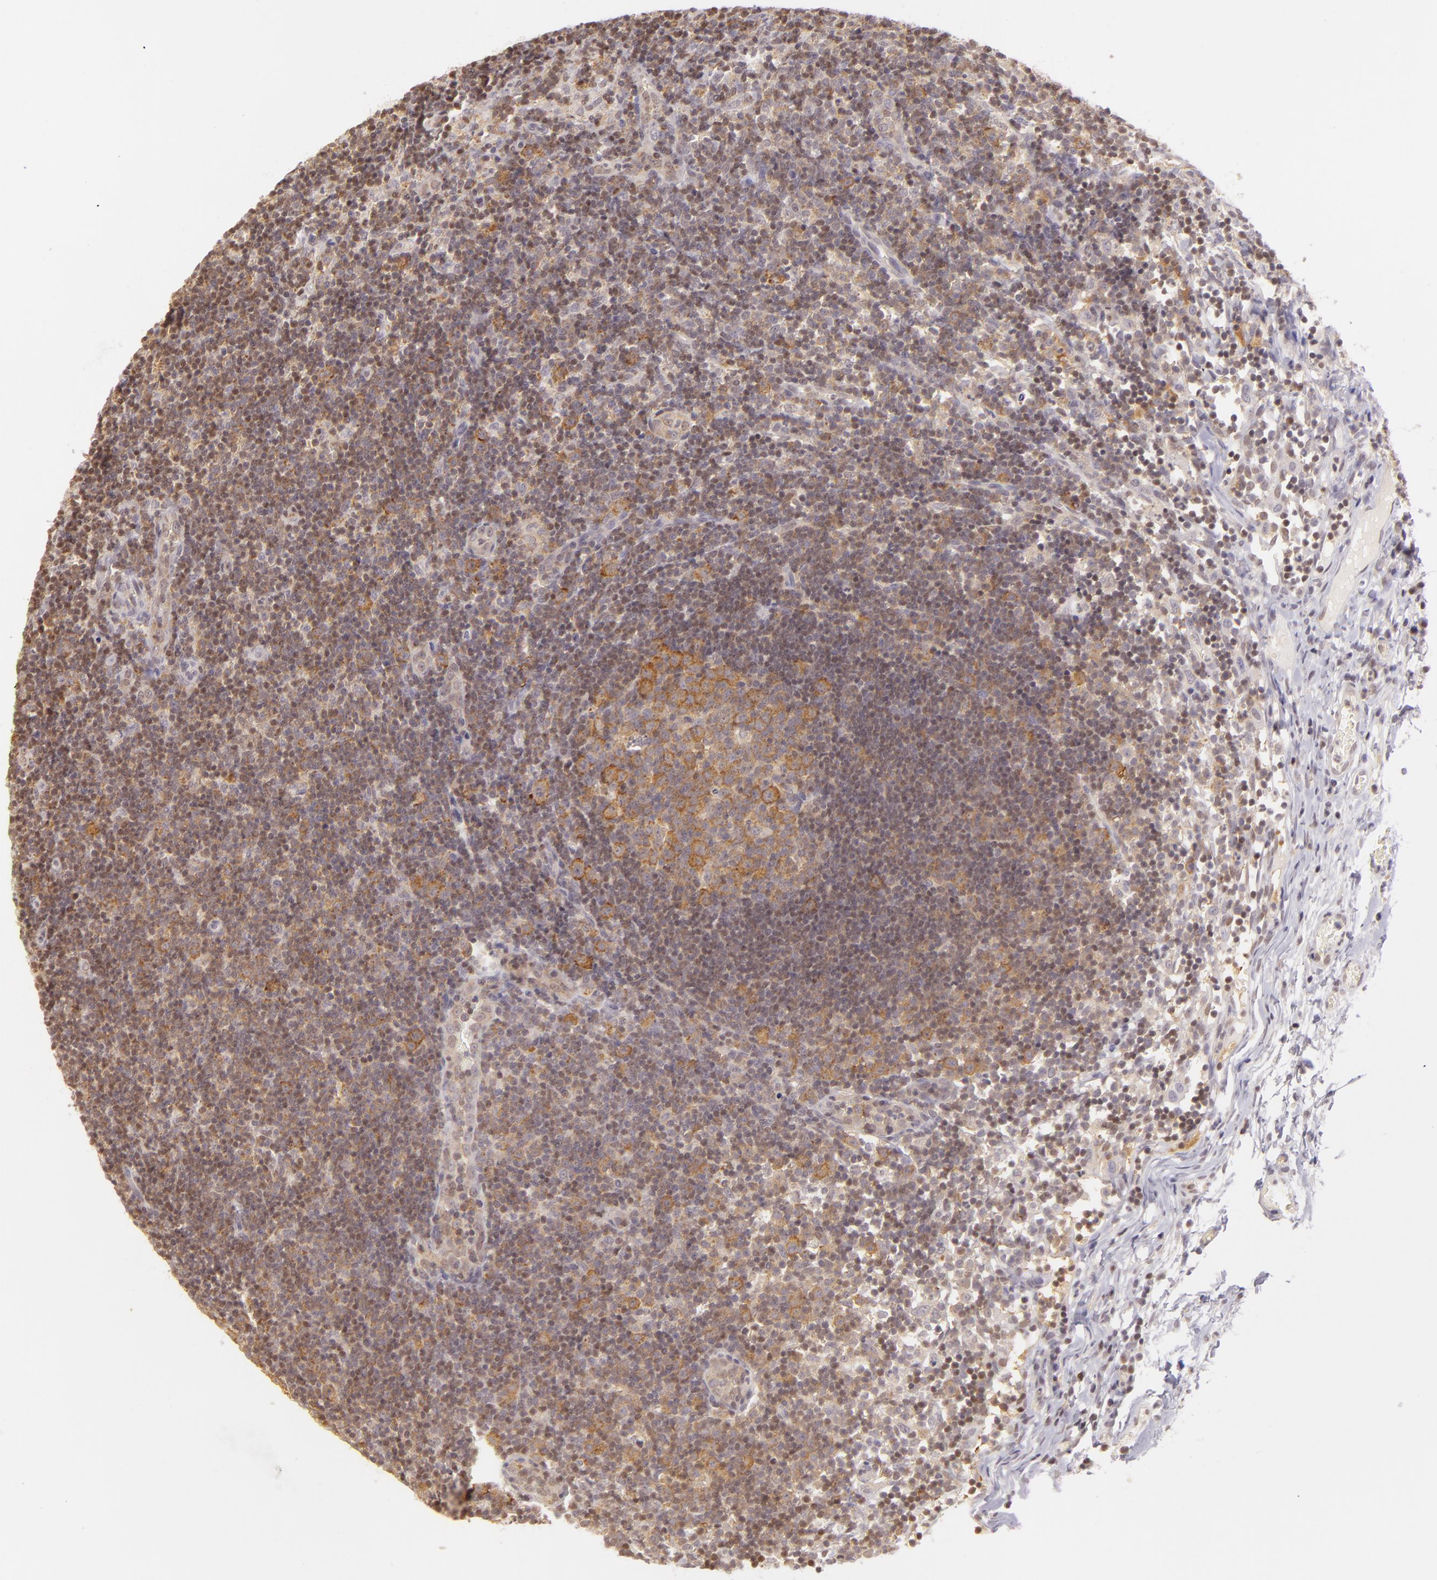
{"staining": {"intensity": "strong", "quantity": "25%-75%", "location": "cytoplasmic/membranous"}, "tissue": "lymph node", "cell_type": "Germinal center cells", "image_type": "normal", "snomed": [{"axis": "morphology", "description": "Normal tissue, NOS"}, {"axis": "morphology", "description": "Inflammation, NOS"}, {"axis": "topography", "description": "Lymph node"}, {"axis": "topography", "description": "Salivary gland"}], "caption": "Immunohistochemistry image of normal lymph node: human lymph node stained using immunohistochemistry (IHC) exhibits high levels of strong protein expression localized specifically in the cytoplasmic/membranous of germinal center cells, appearing as a cytoplasmic/membranous brown color.", "gene": "ENSG00000290315", "patient": {"sex": "male", "age": 3}}